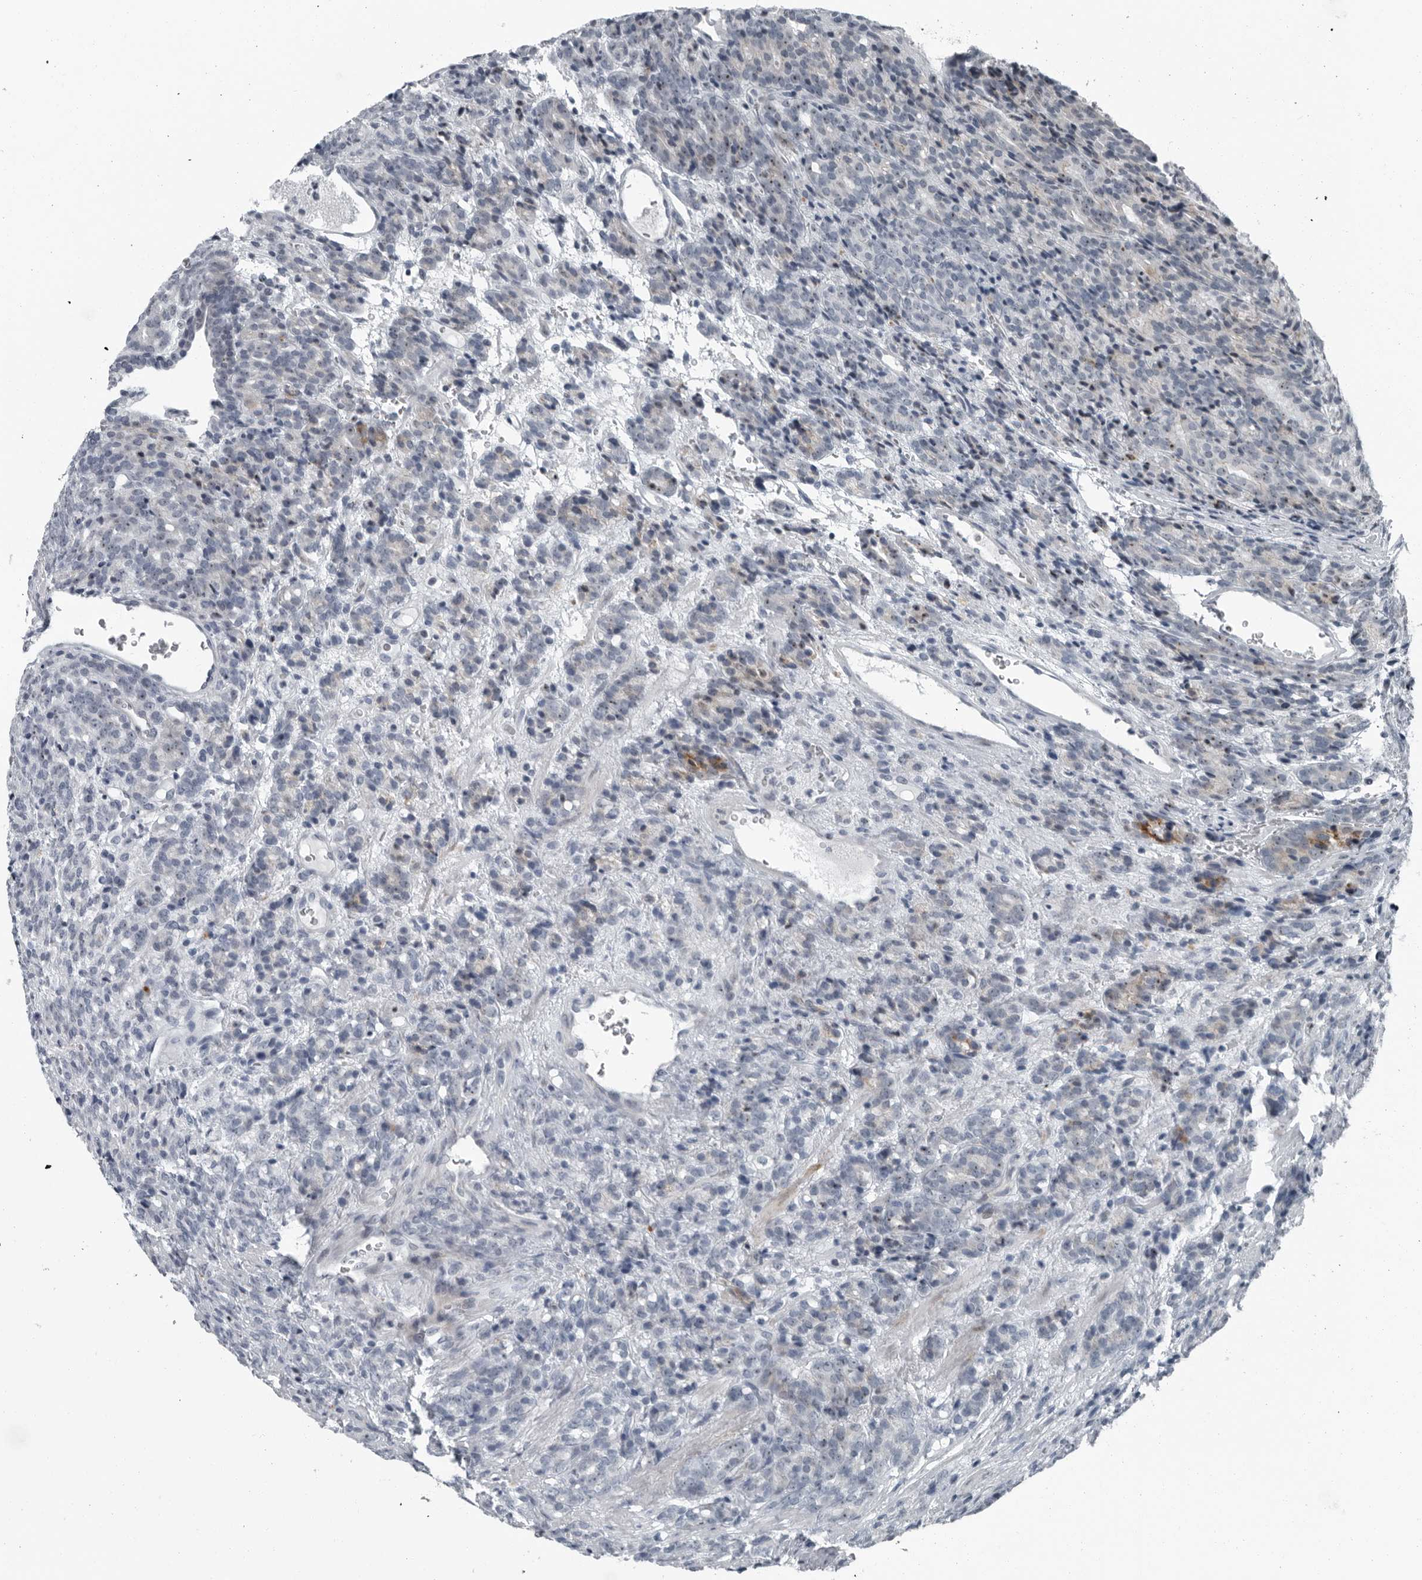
{"staining": {"intensity": "strong", "quantity": ">75%", "location": "nuclear"}, "tissue": "prostate cancer", "cell_type": "Tumor cells", "image_type": "cancer", "snomed": [{"axis": "morphology", "description": "Adenocarcinoma, High grade"}, {"axis": "topography", "description": "Prostate"}], "caption": "This is a micrograph of IHC staining of prostate cancer, which shows strong staining in the nuclear of tumor cells.", "gene": "PDCD11", "patient": {"sex": "male", "age": 62}}